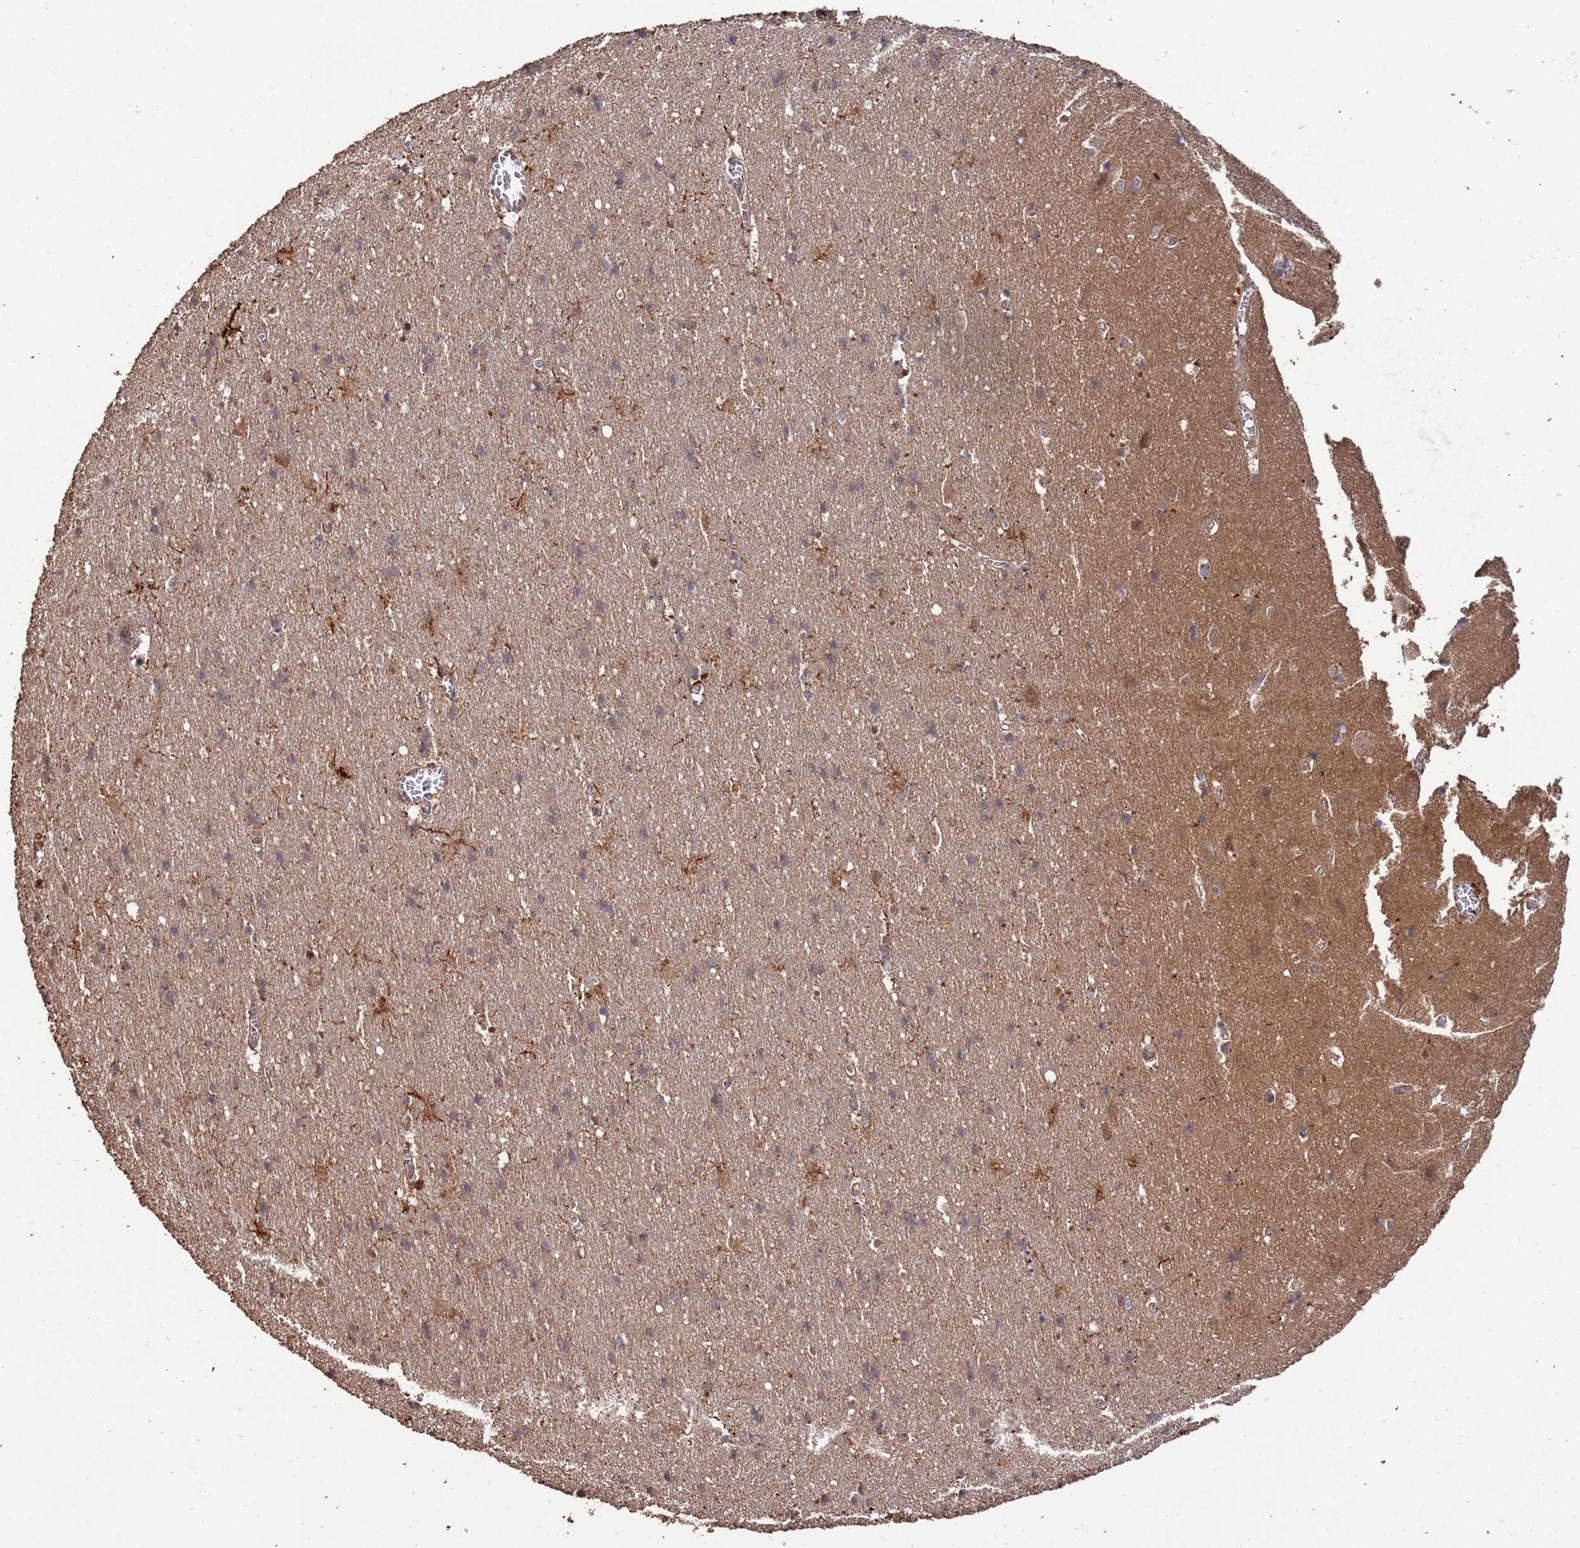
{"staining": {"intensity": "weak", "quantity": "<25%", "location": "cytoplasmic/membranous"}, "tissue": "cerebral cortex", "cell_type": "Endothelial cells", "image_type": "normal", "snomed": [{"axis": "morphology", "description": "Normal tissue, NOS"}, {"axis": "topography", "description": "Cerebral cortex"}], "caption": "Immunohistochemical staining of unremarkable human cerebral cortex reveals no significant positivity in endothelial cells. The staining is performed using DAB (3,3'-diaminobenzidine) brown chromogen with nuclei counter-stained in using hematoxylin.", "gene": "FRAT1", "patient": {"sex": "male", "age": 54}}